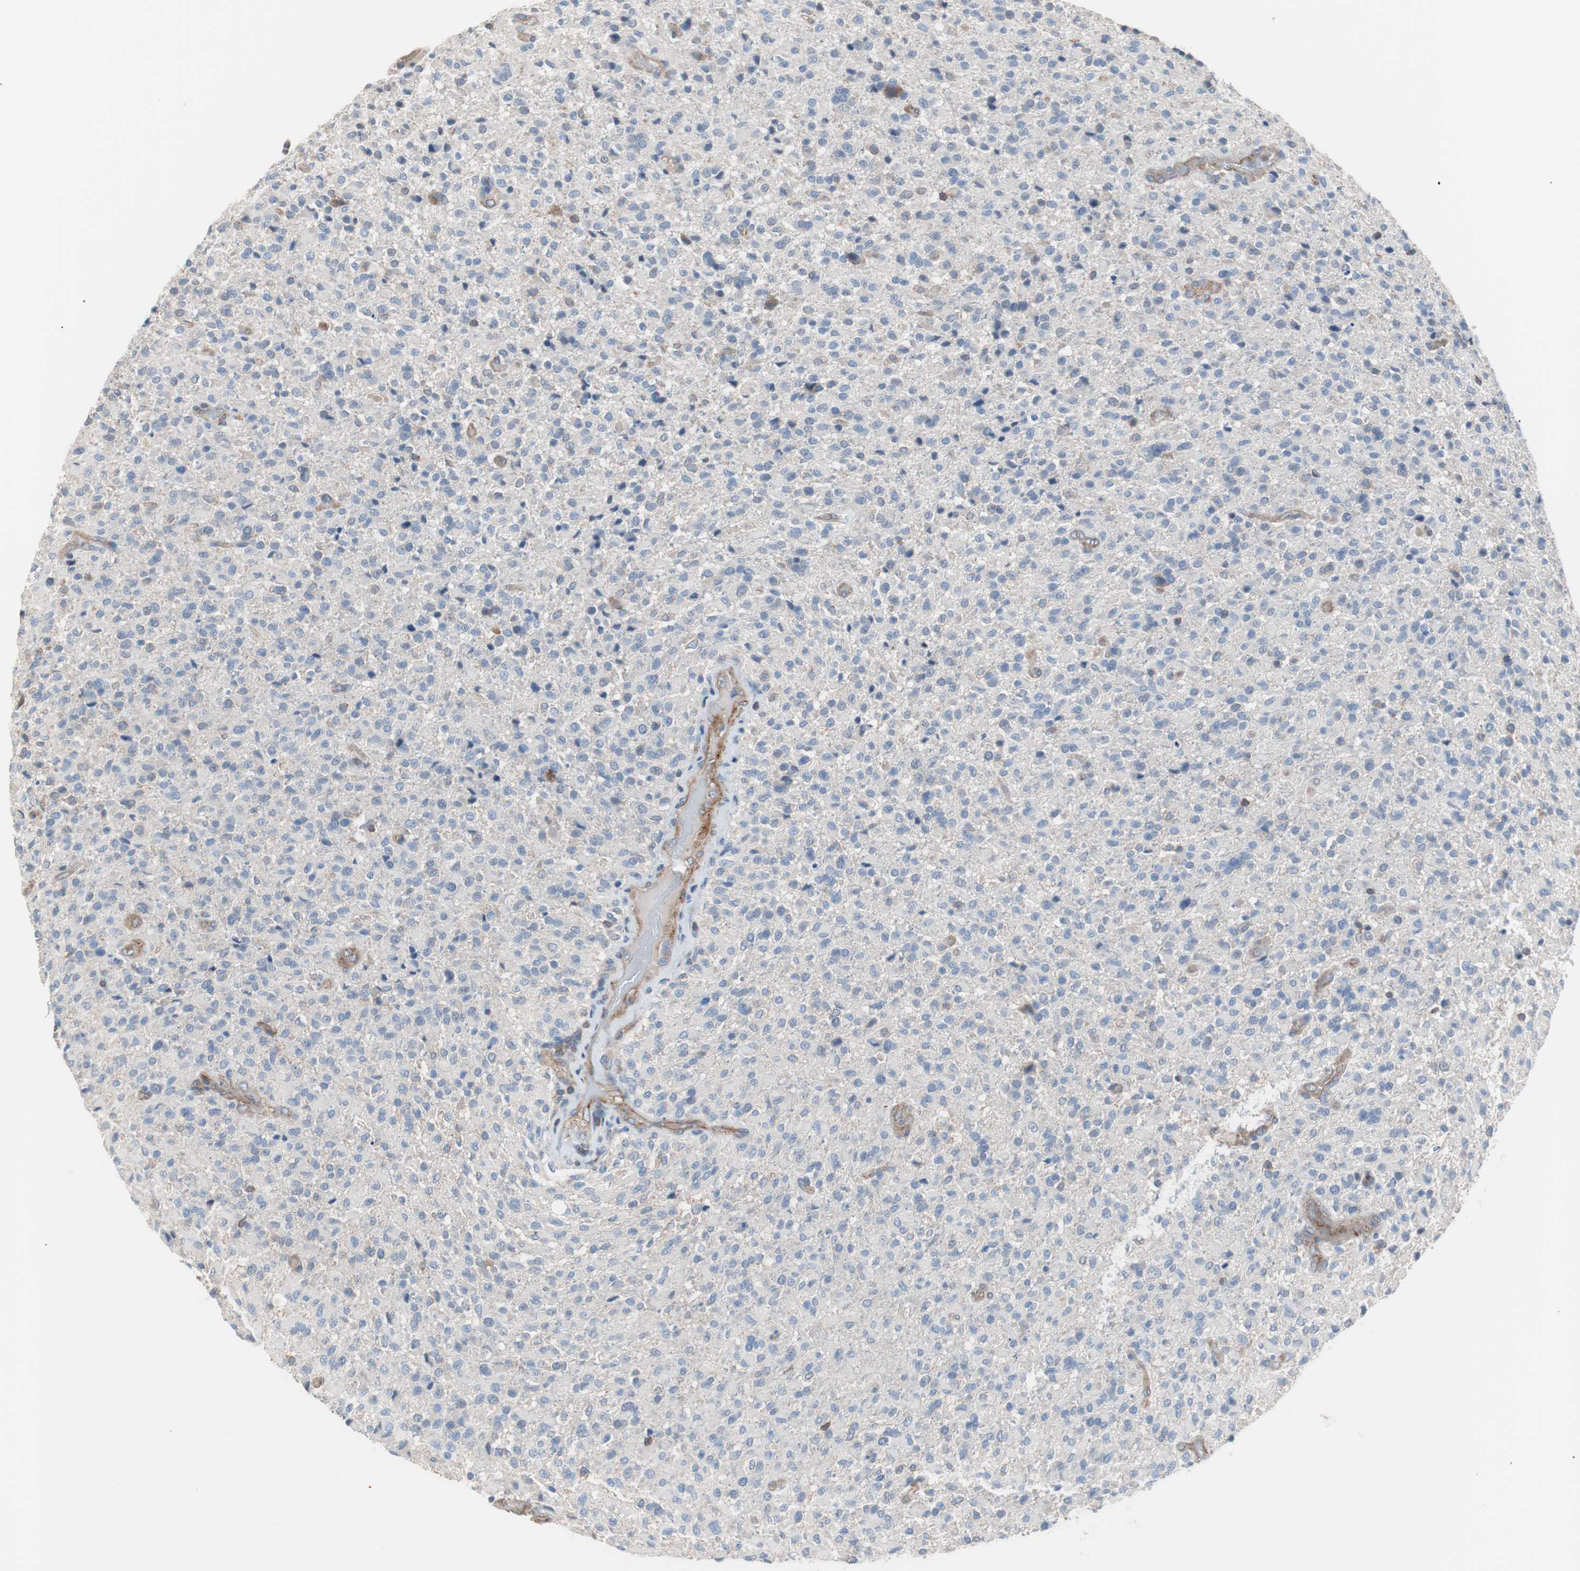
{"staining": {"intensity": "weak", "quantity": "<25%", "location": "cytoplasmic/membranous"}, "tissue": "glioma", "cell_type": "Tumor cells", "image_type": "cancer", "snomed": [{"axis": "morphology", "description": "Glioma, malignant, High grade"}, {"axis": "topography", "description": "Brain"}], "caption": "Tumor cells show no significant protein expression in glioma. (Brightfield microscopy of DAB IHC at high magnification).", "gene": "GPR160", "patient": {"sex": "male", "age": 71}}